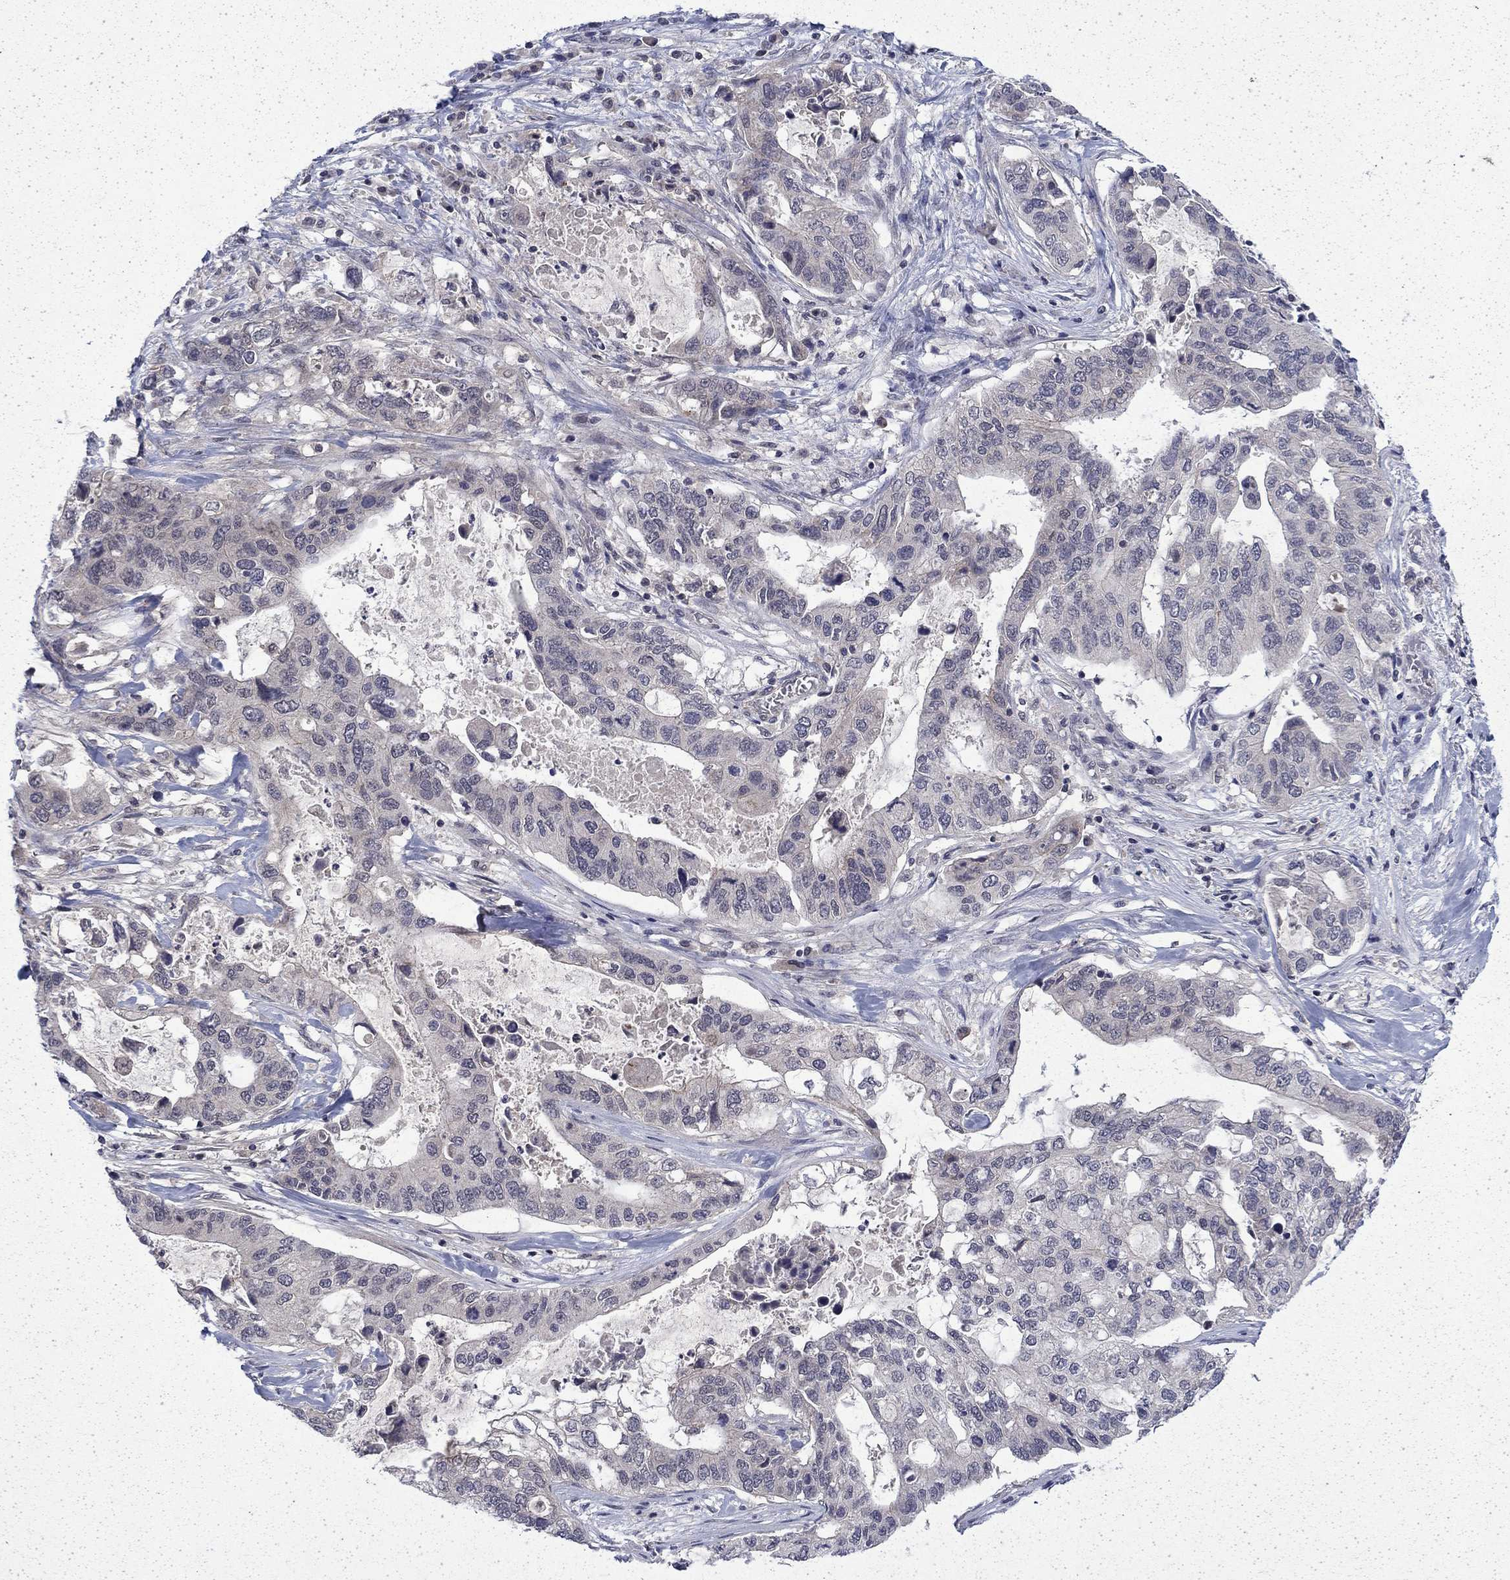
{"staining": {"intensity": "negative", "quantity": "none", "location": "none"}, "tissue": "stomach cancer", "cell_type": "Tumor cells", "image_type": "cancer", "snomed": [{"axis": "morphology", "description": "Adenocarcinoma, NOS"}, {"axis": "topography", "description": "Stomach"}], "caption": "Human adenocarcinoma (stomach) stained for a protein using immunohistochemistry exhibits no staining in tumor cells.", "gene": "CHAT", "patient": {"sex": "male", "age": 54}}